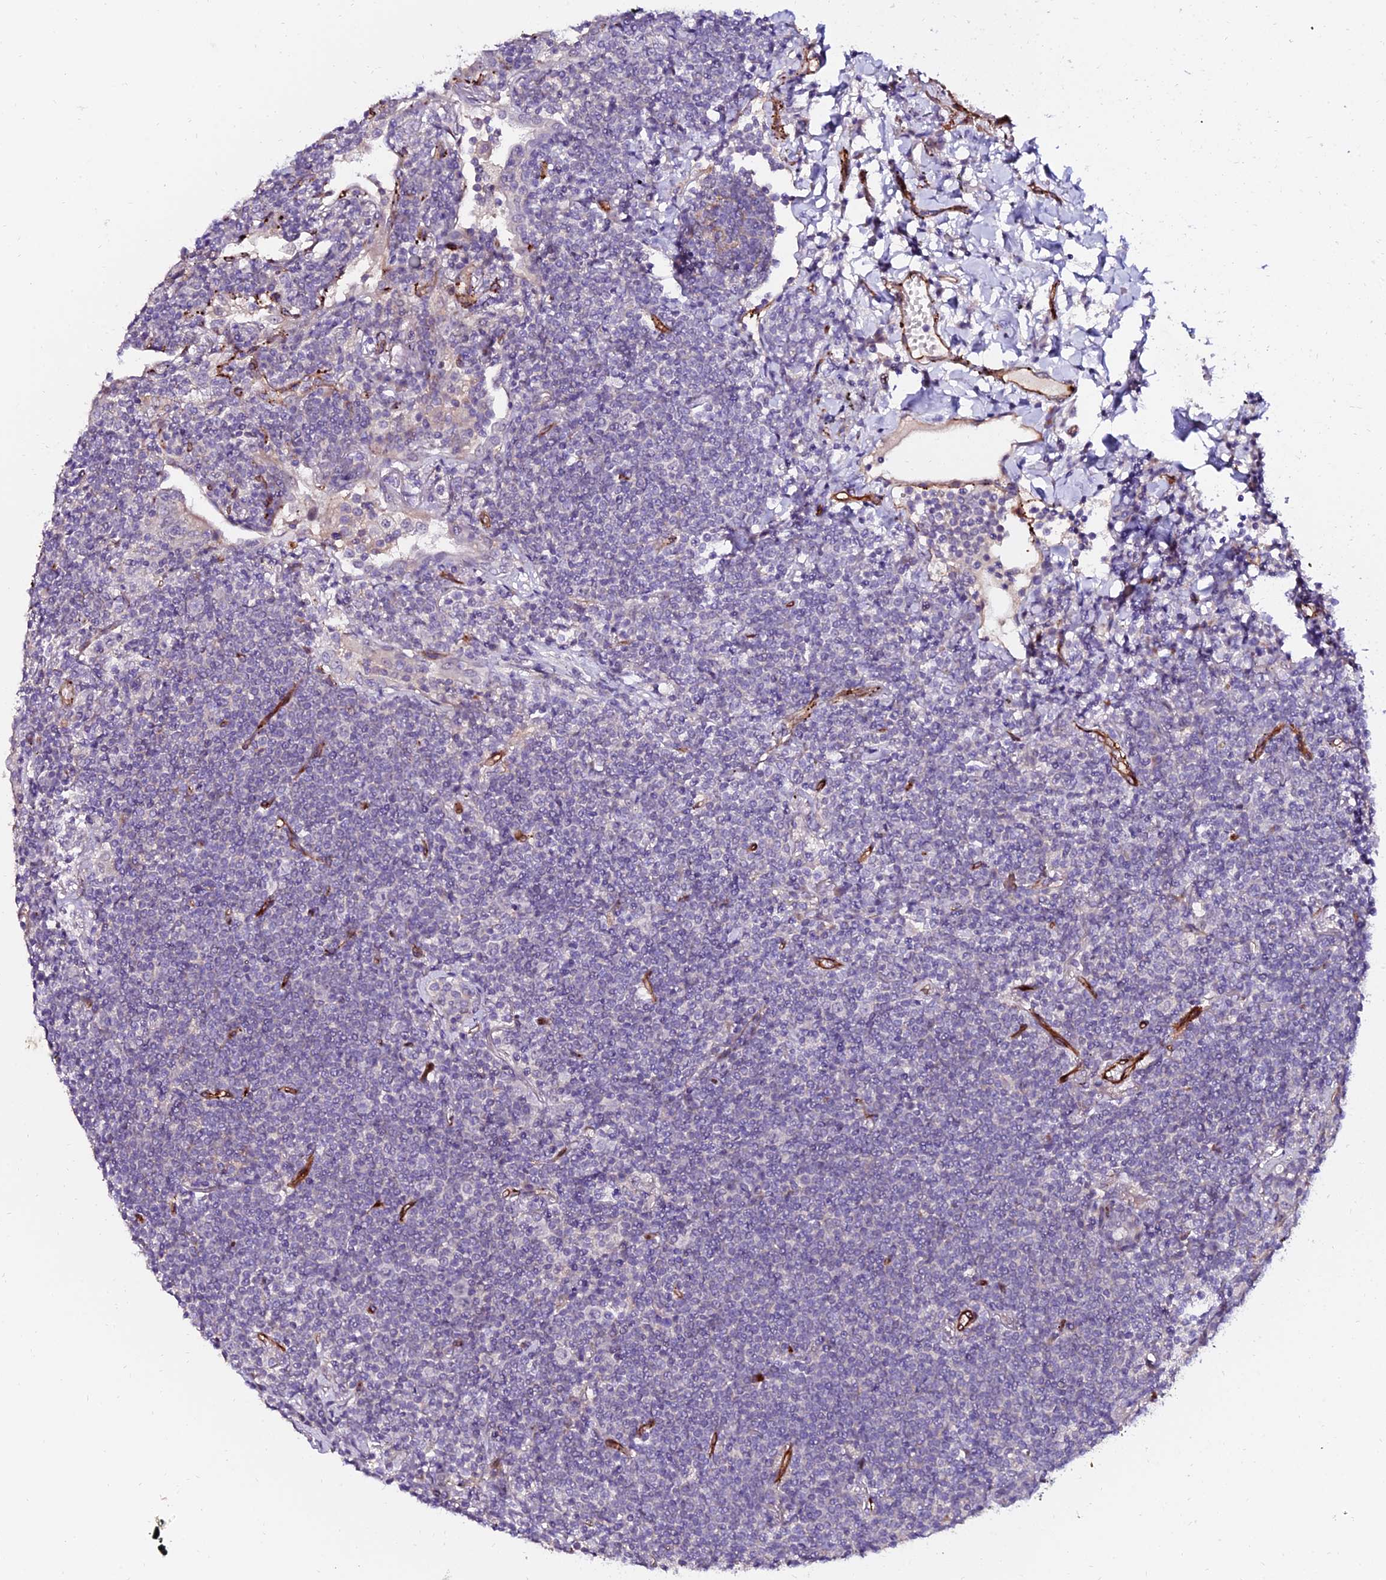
{"staining": {"intensity": "negative", "quantity": "none", "location": "none"}, "tissue": "lymphoma", "cell_type": "Tumor cells", "image_type": "cancer", "snomed": [{"axis": "morphology", "description": "Malignant lymphoma, non-Hodgkin's type, Low grade"}, {"axis": "topography", "description": "Lung"}], "caption": "Tumor cells show no significant protein expression in malignant lymphoma, non-Hodgkin's type (low-grade).", "gene": "ALDH3B2", "patient": {"sex": "female", "age": 71}}